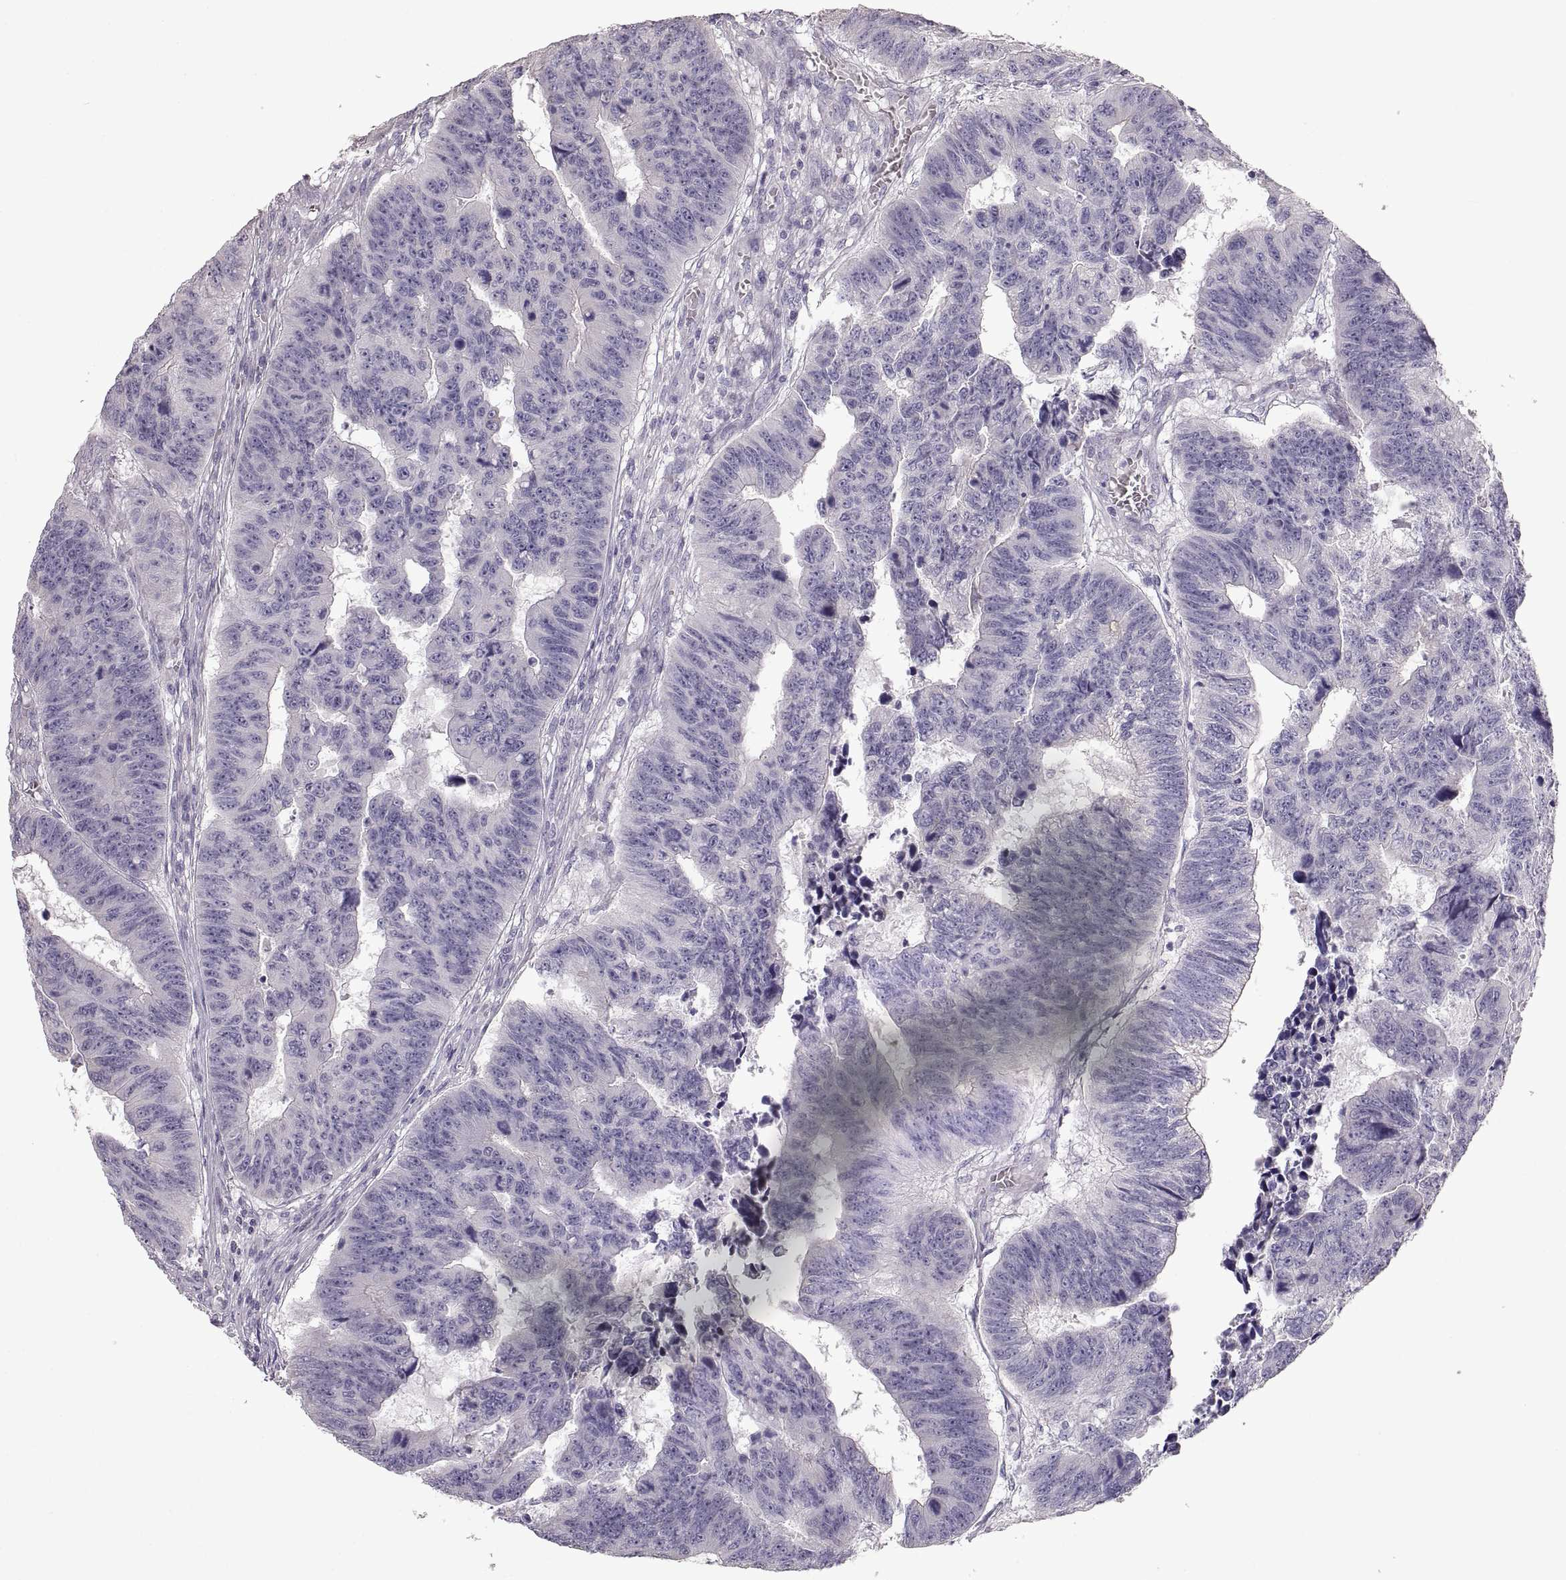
{"staining": {"intensity": "negative", "quantity": "none", "location": "none"}, "tissue": "colorectal cancer", "cell_type": "Tumor cells", "image_type": "cancer", "snomed": [{"axis": "morphology", "description": "Adenocarcinoma, NOS"}, {"axis": "topography", "description": "Appendix"}, {"axis": "topography", "description": "Colon"}, {"axis": "topography", "description": "Cecum"}, {"axis": "topography", "description": "Colon asc"}], "caption": "A histopathology image of human adenocarcinoma (colorectal) is negative for staining in tumor cells.", "gene": "ZP3", "patient": {"sex": "female", "age": 85}}